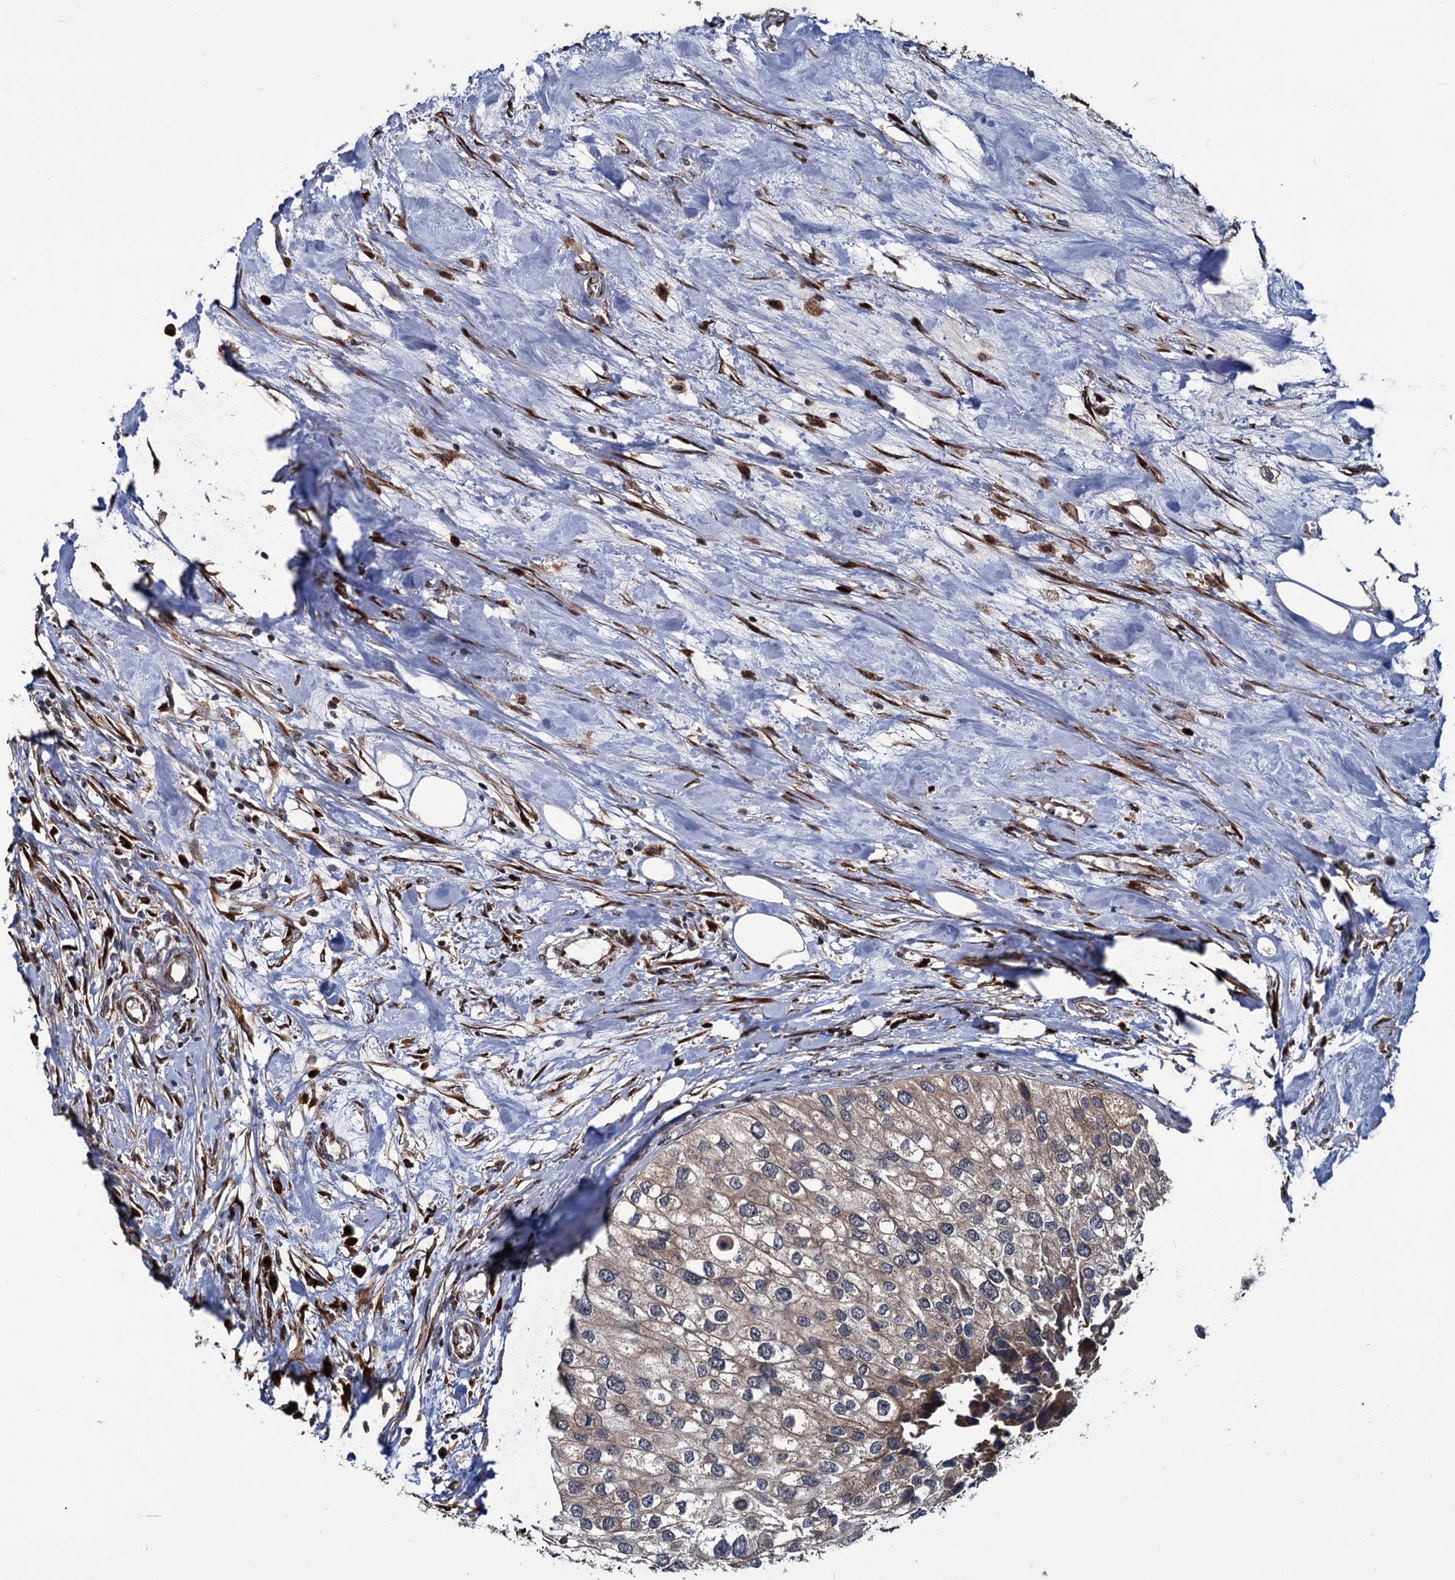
{"staining": {"intensity": "weak", "quantity": "25%-75%", "location": "cytoplasmic/membranous"}, "tissue": "urothelial cancer", "cell_type": "Tumor cells", "image_type": "cancer", "snomed": [{"axis": "morphology", "description": "Urothelial carcinoma, High grade"}, {"axis": "topography", "description": "Urinary bladder"}], "caption": "Immunohistochemistry staining of urothelial cancer, which reveals low levels of weak cytoplasmic/membranous positivity in about 25%-75% of tumor cells indicating weak cytoplasmic/membranous protein staining. The staining was performed using DAB (brown) for protein detection and nuclei were counterstained in hematoxylin (blue).", "gene": "SAAL1", "patient": {"sex": "male", "age": 64}}